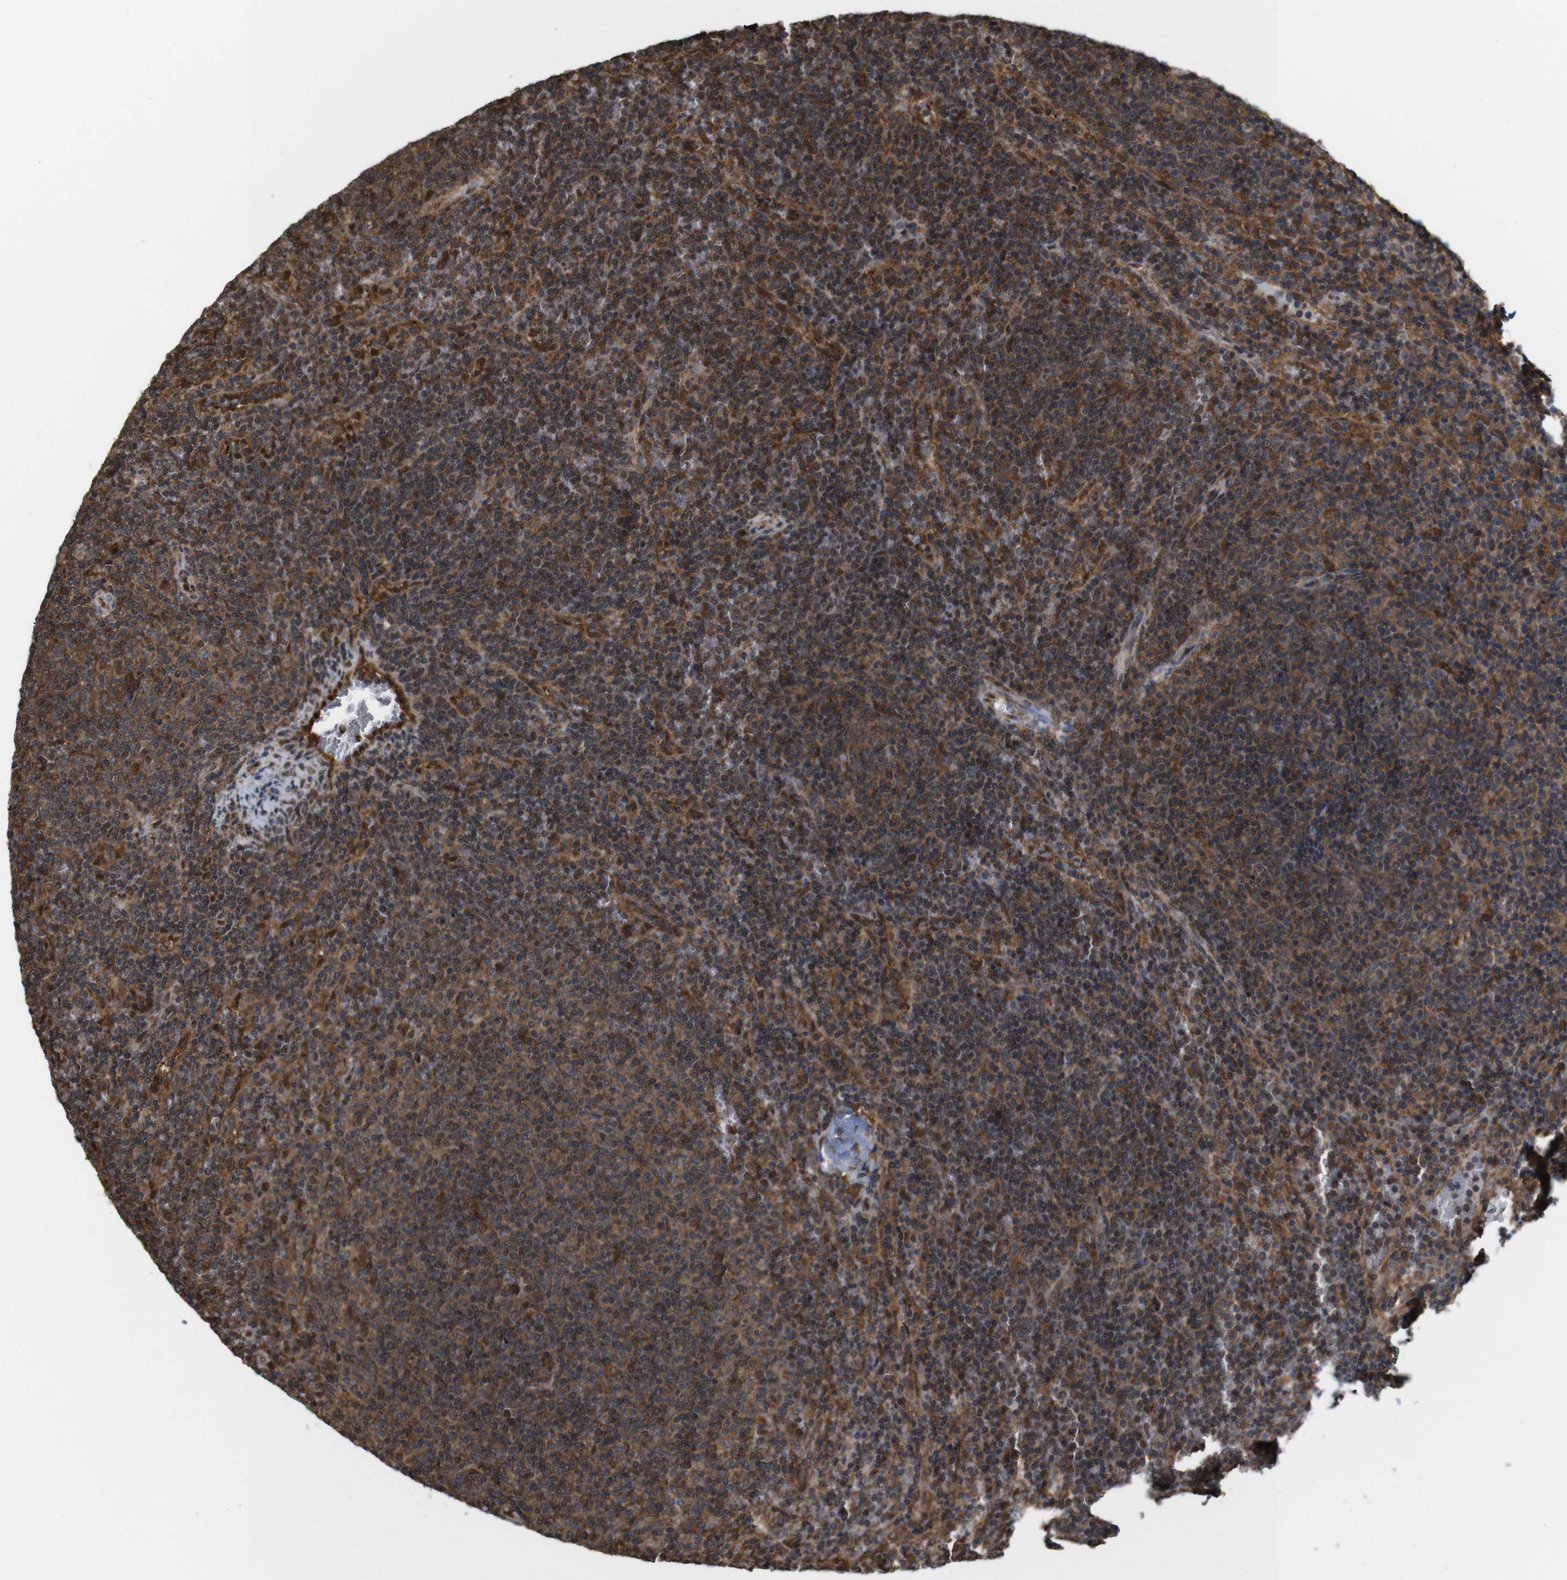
{"staining": {"intensity": "moderate", "quantity": ">75%", "location": "cytoplasmic/membranous"}, "tissue": "lymphoma", "cell_type": "Tumor cells", "image_type": "cancer", "snomed": [{"axis": "morphology", "description": "Malignant lymphoma, non-Hodgkin's type, Low grade"}, {"axis": "topography", "description": "Spleen"}], "caption": "Immunohistochemistry of human lymphoma reveals medium levels of moderate cytoplasmic/membranous positivity in approximately >75% of tumor cells.", "gene": "YWHAG", "patient": {"sex": "female", "age": 50}}